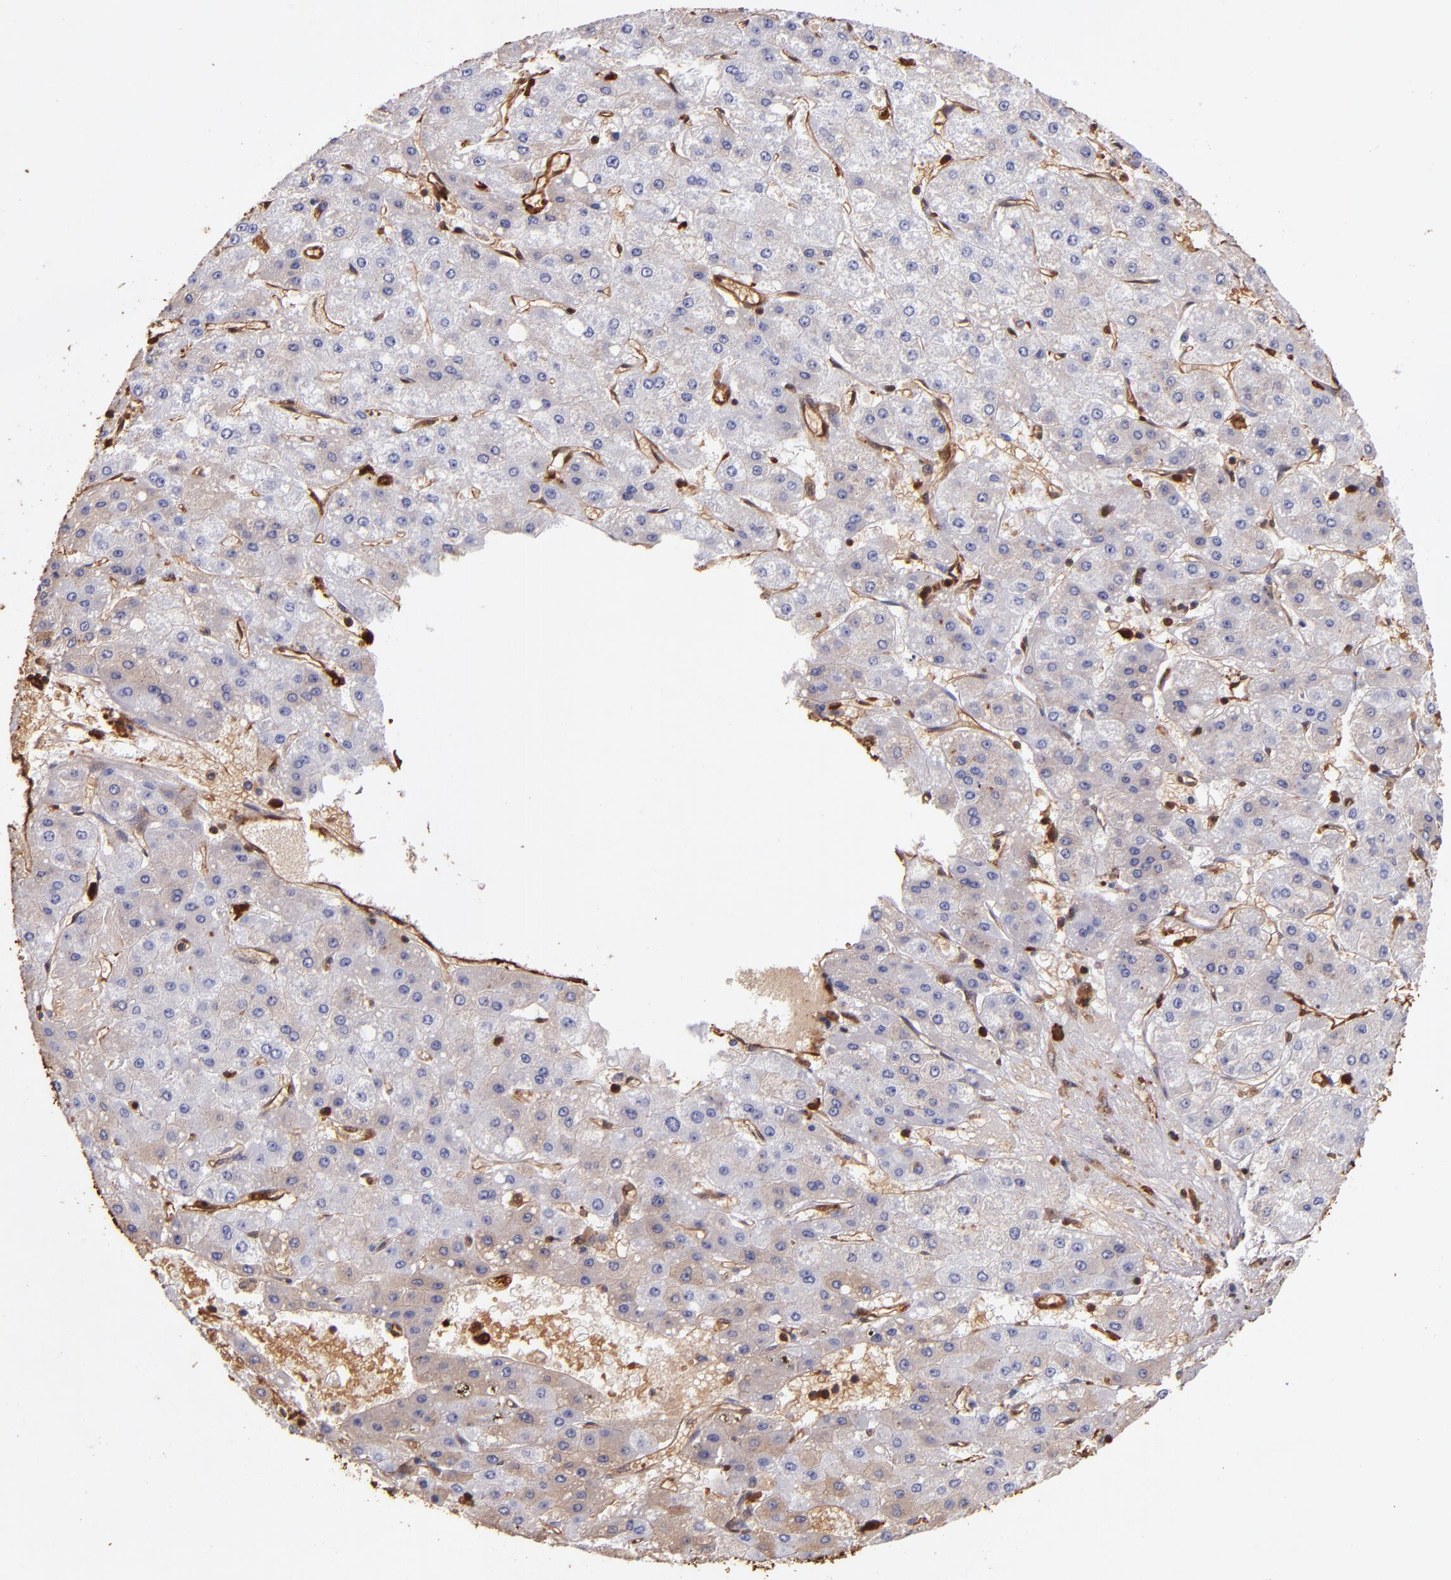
{"staining": {"intensity": "weak", "quantity": "25%-75%", "location": "cytoplasmic/membranous"}, "tissue": "liver cancer", "cell_type": "Tumor cells", "image_type": "cancer", "snomed": [{"axis": "morphology", "description": "Carcinoma, Hepatocellular, NOS"}, {"axis": "topography", "description": "Liver"}], "caption": "IHC image of neoplastic tissue: liver cancer stained using immunohistochemistry (IHC) exhibits low levels of weak protein expression localized specifically in the cytoplasmic/membranous of tumor cells, appearing as a cytoplasmic/membranous brown color.", "gene": "S100A6", "patient": {"sex": "female", "age": 52}}